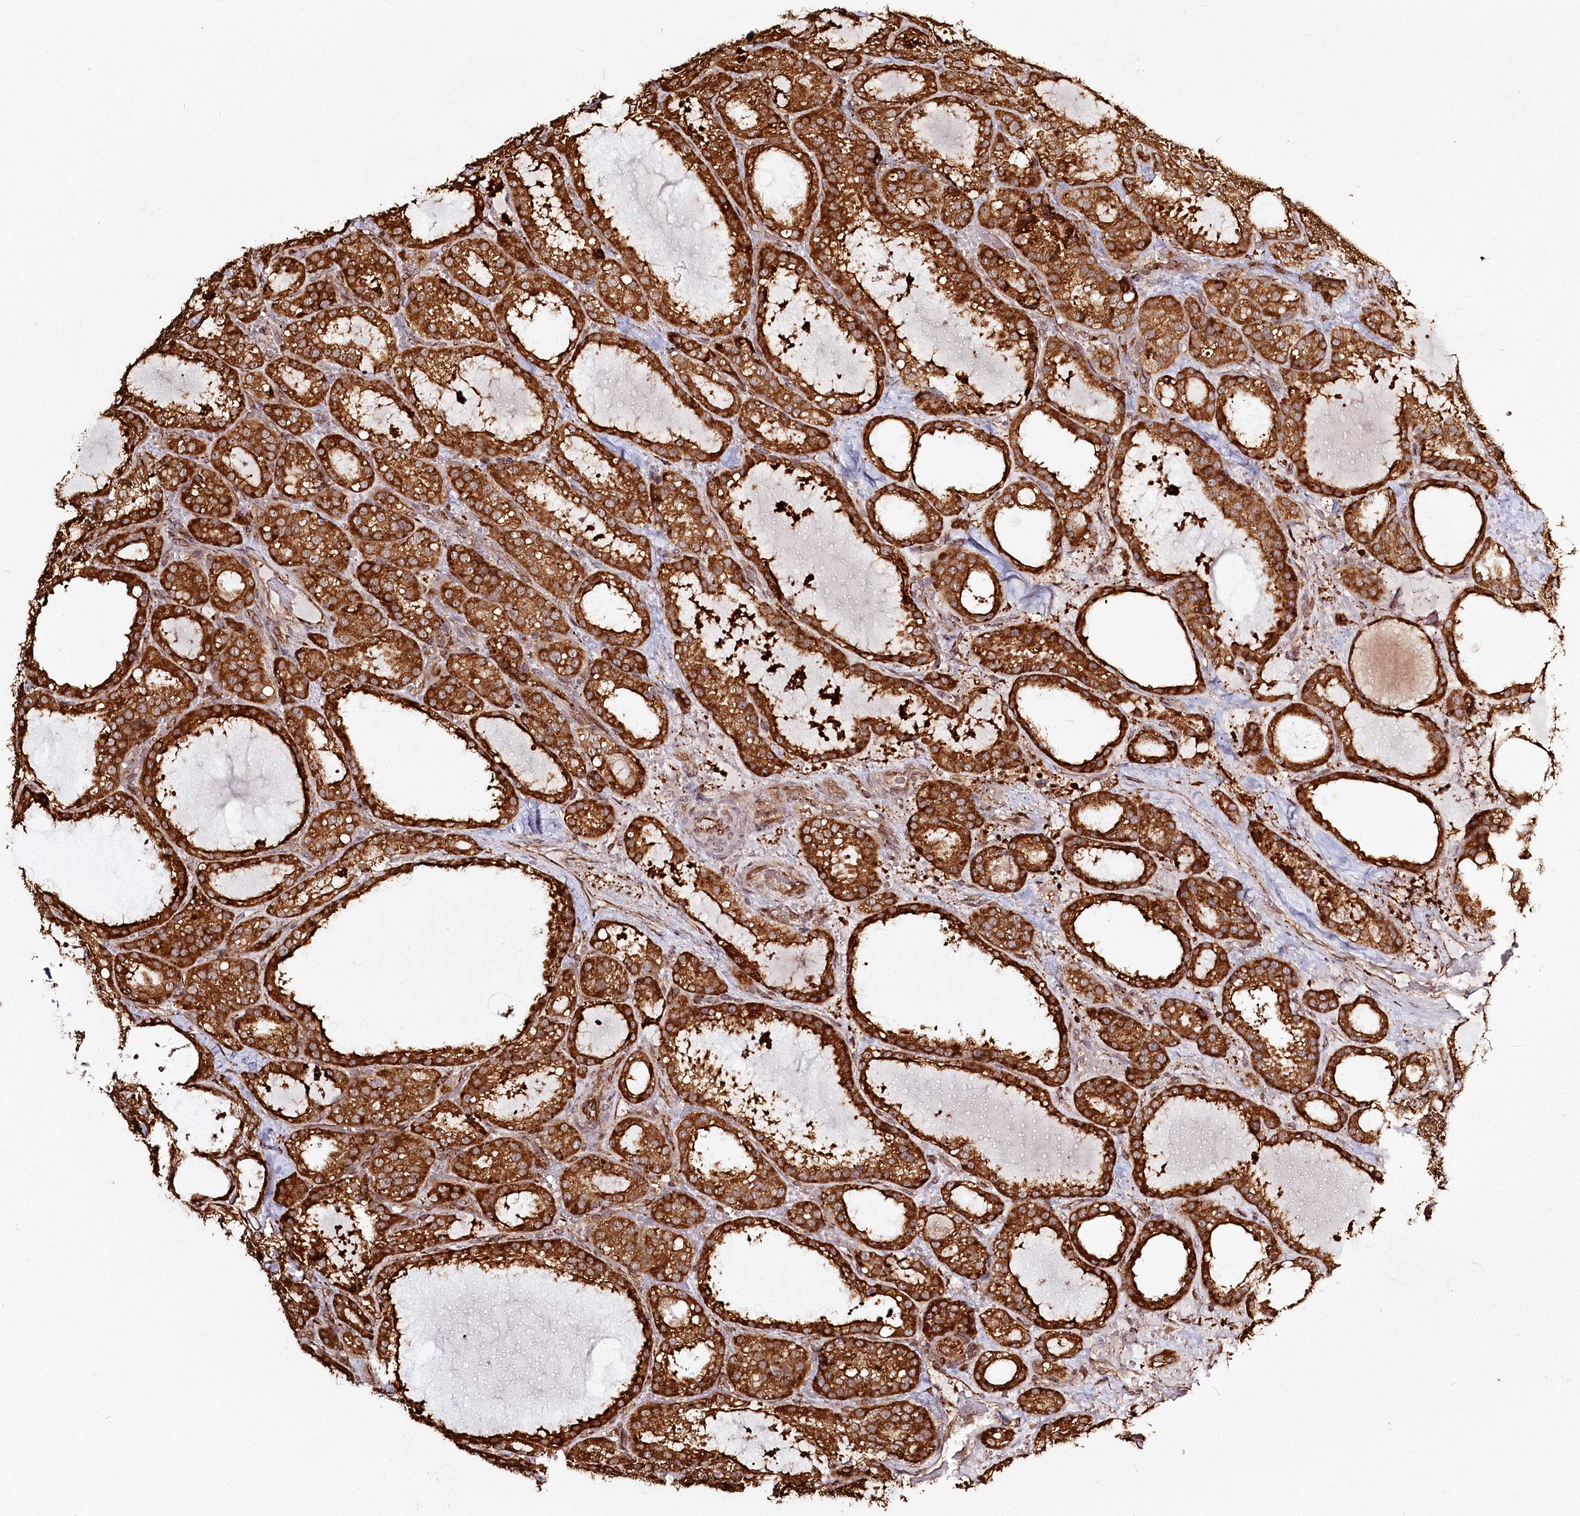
{"staining": {"intensity": "strong", "quantity": ">75%", "location": "cytoplasmic/membranous"}, "tissue": "thyroid cancer", "cell_type": "Tumor cells", "image_type": "cancer", "snomed": [{"axis": "morphology", "description": "Papillary adenocarcinoma, NOS"}, {"axis": "topography", "description": "Thyroid gland"}], "caption": "Thyroid cancer stained with a brown dye displays strong cytoplasmic/membranous positive positivity in approximately >75% of tumor cells.", "gene": "FAM13A", "patient": {"sex": "male", "age": 77}}